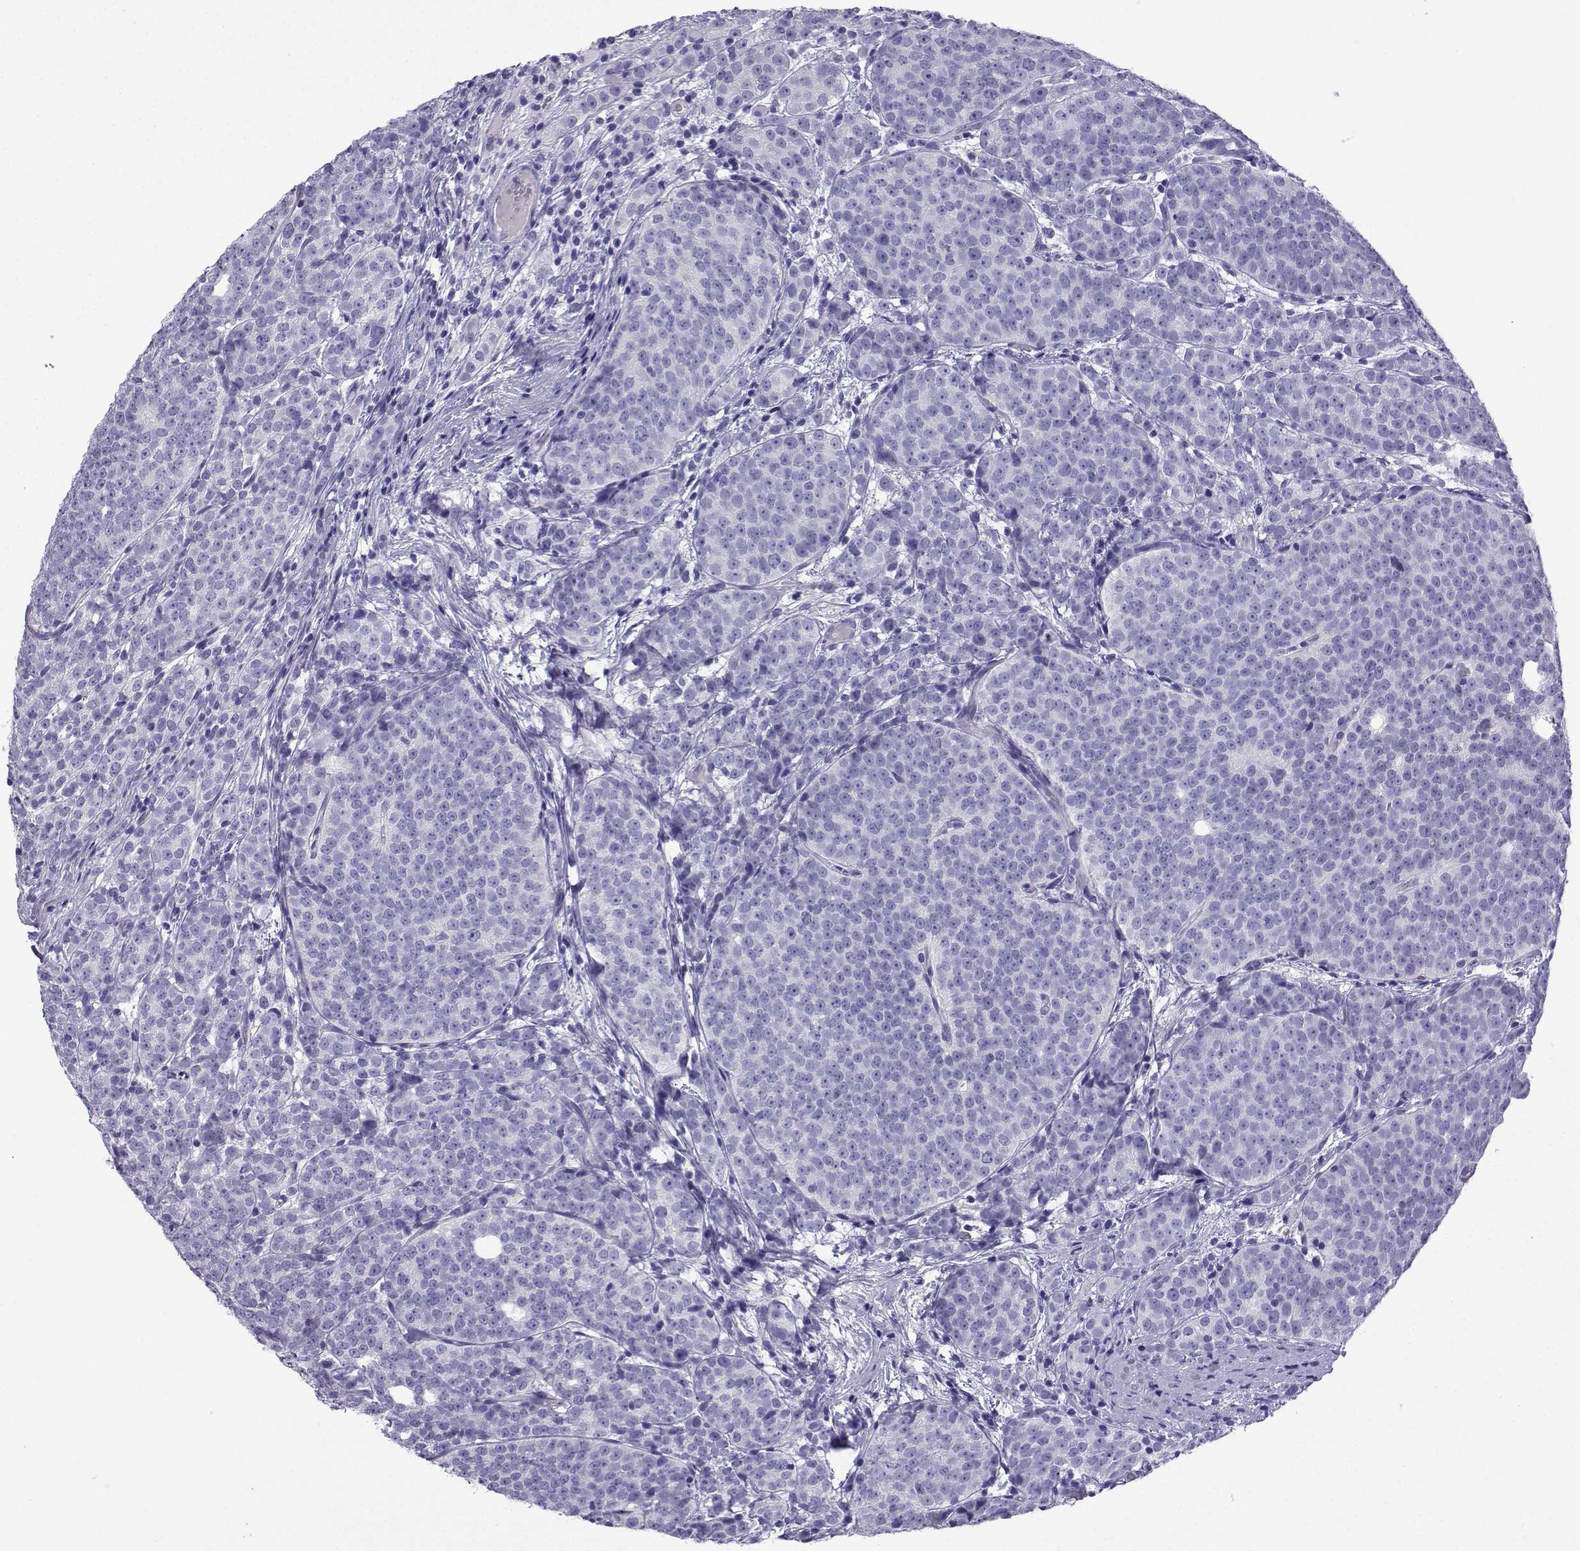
{"staining": {"intensity": "negative", "quantity": "none", "location": "none"}, "tissue": "prostate cancer", "cell_type": "Tumor cells", "image_type": "cancer", "snomed": [{"axis": "morphology", "description": "Adenocarcinoma, High grade"}, {"axis": "topography", "description": "Prostate"}], "caption": "Tumor cells show no significant staining in prostate cancer.", "gene": "TRIM46", "patient": {"sex": "male", "age": 53}}